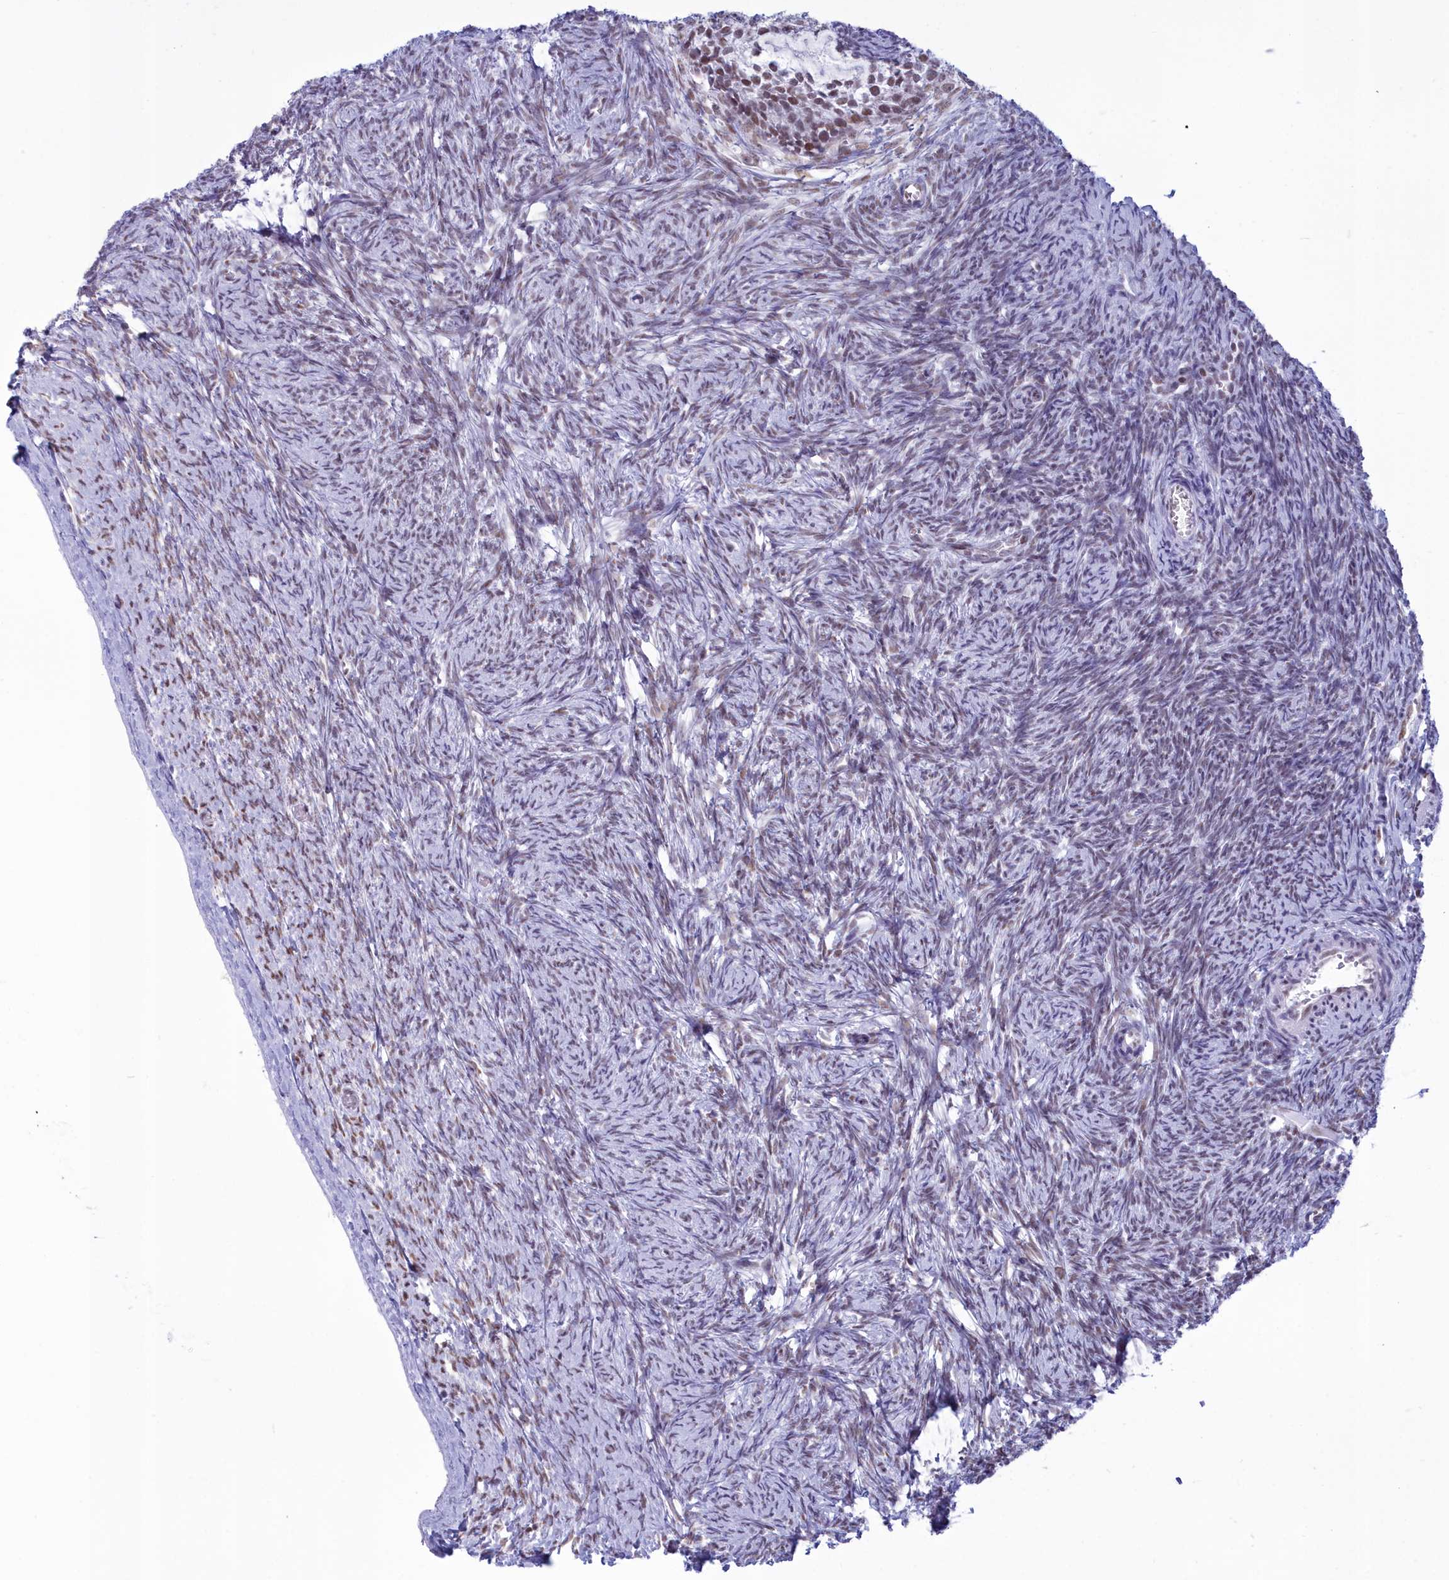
{"staining": {"intensity": "moderate", "quantity": "<25%", "location": "nuclear"}, "tissue": "ovary", "cell_type": "Ovarian stroma cells", "image_type": "normal", "snomed": [{"axis": "morphology", "description": "Normal tissue, NOS"}, {"axis": "topography", "description": "Ovary"}], "caption": "This photomicrograph reveals normal ovary stained with immunohistochemistry to label a protein in brown. The nuclear of ovarian stroma cells show moderate positivity for the protein. Nuclei are counter-stained blue.", "gene": "CDC26", "patient": {"sex": "female", "age": 44}}